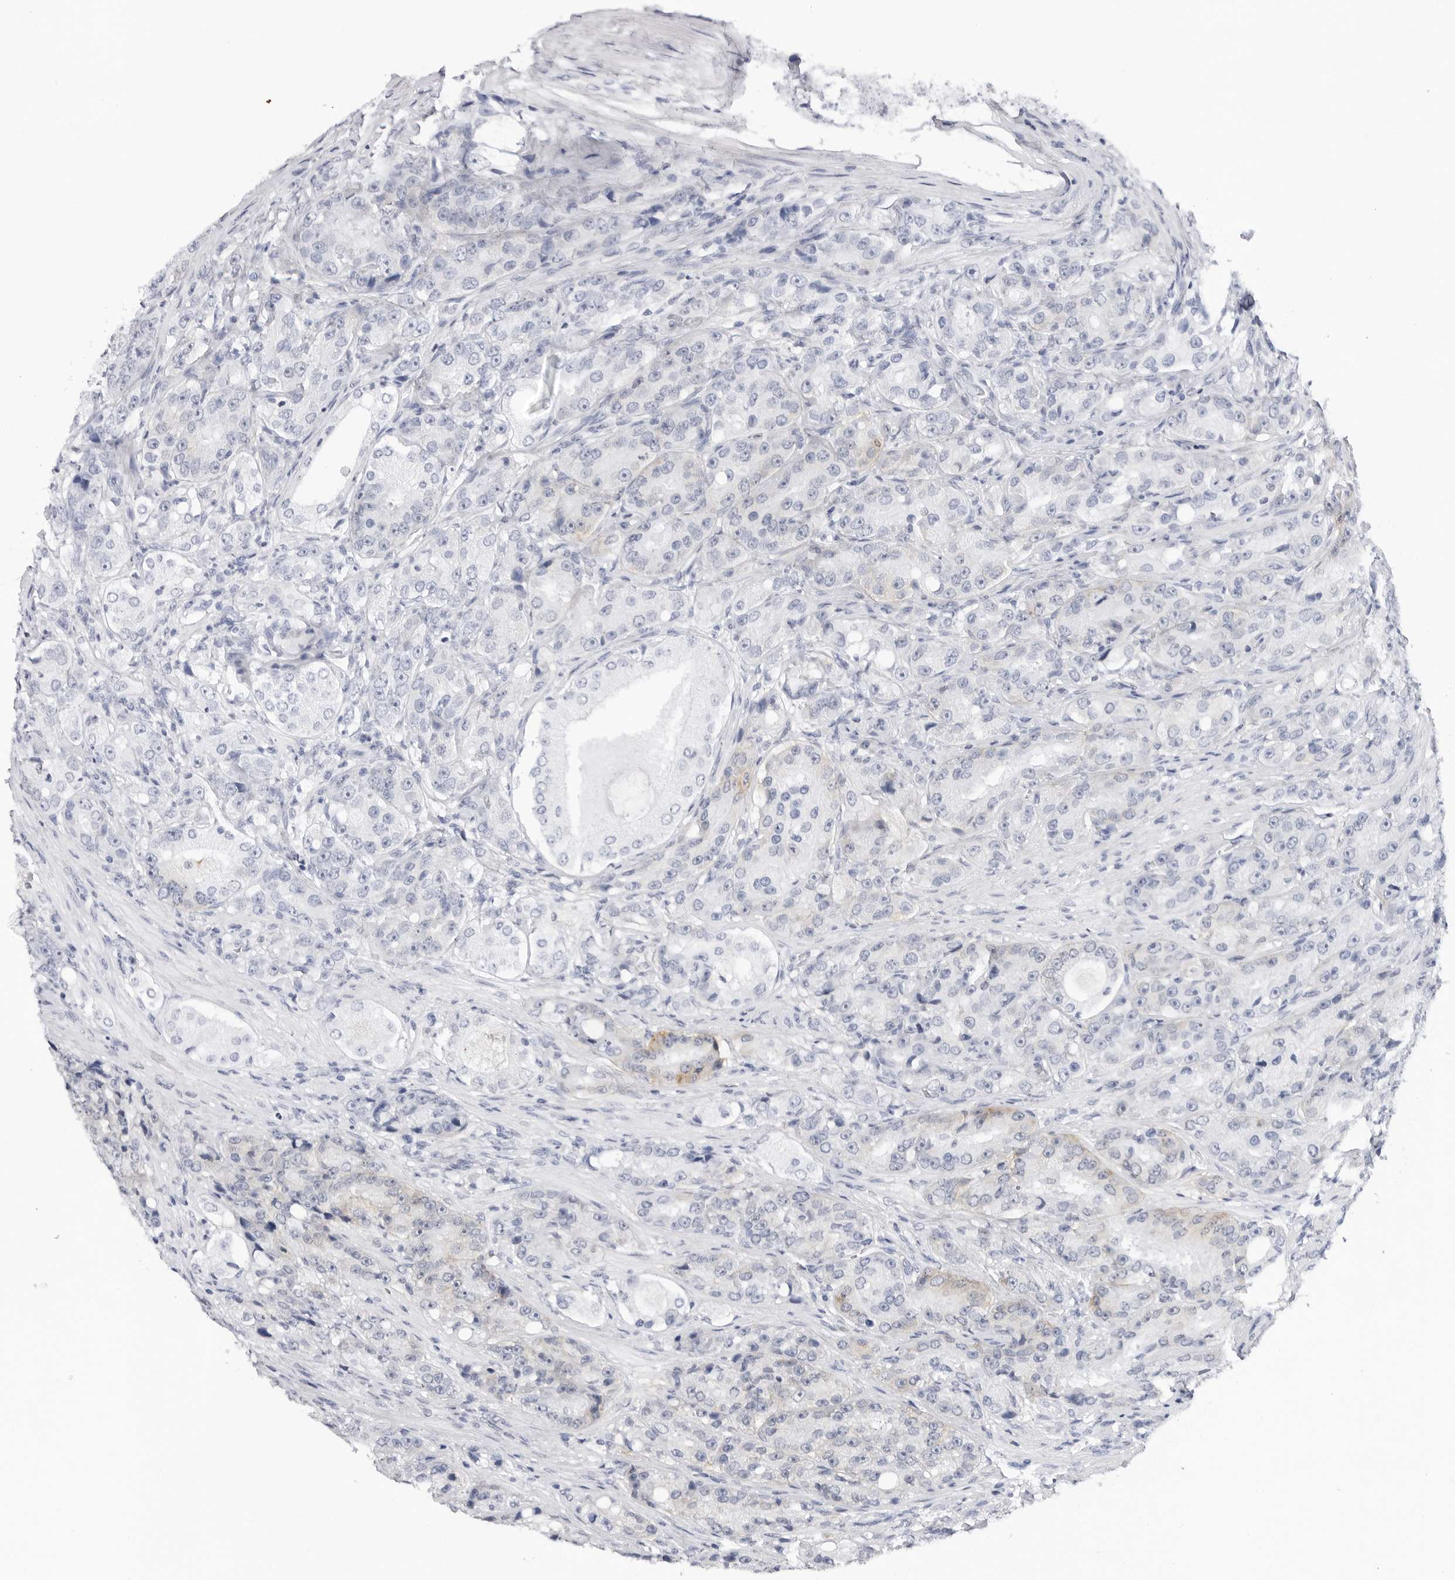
{"staining": {"intensity": "weak", "quantity": "<25%", "location": "cytoplasmic/membranous"}, "tissue": "prostate cancer", "cell_type": "Tumor cells", "image_type": "cancer", "snomed": [{"axis": "morphology", "description": "Adenocarcinoma, High grade"}, {"axis": "topography", "description": "Prostate"}], "caption": "This histopathology image is of prostate cancer (high-grade adenocarcinoma) stained with IHC to label a protein in brown with the nuclei are counter-stained blue. There is no staining in tumor cells.", "gene": "SLC19A1", "patient": {"sex": "male", "age": 60}}